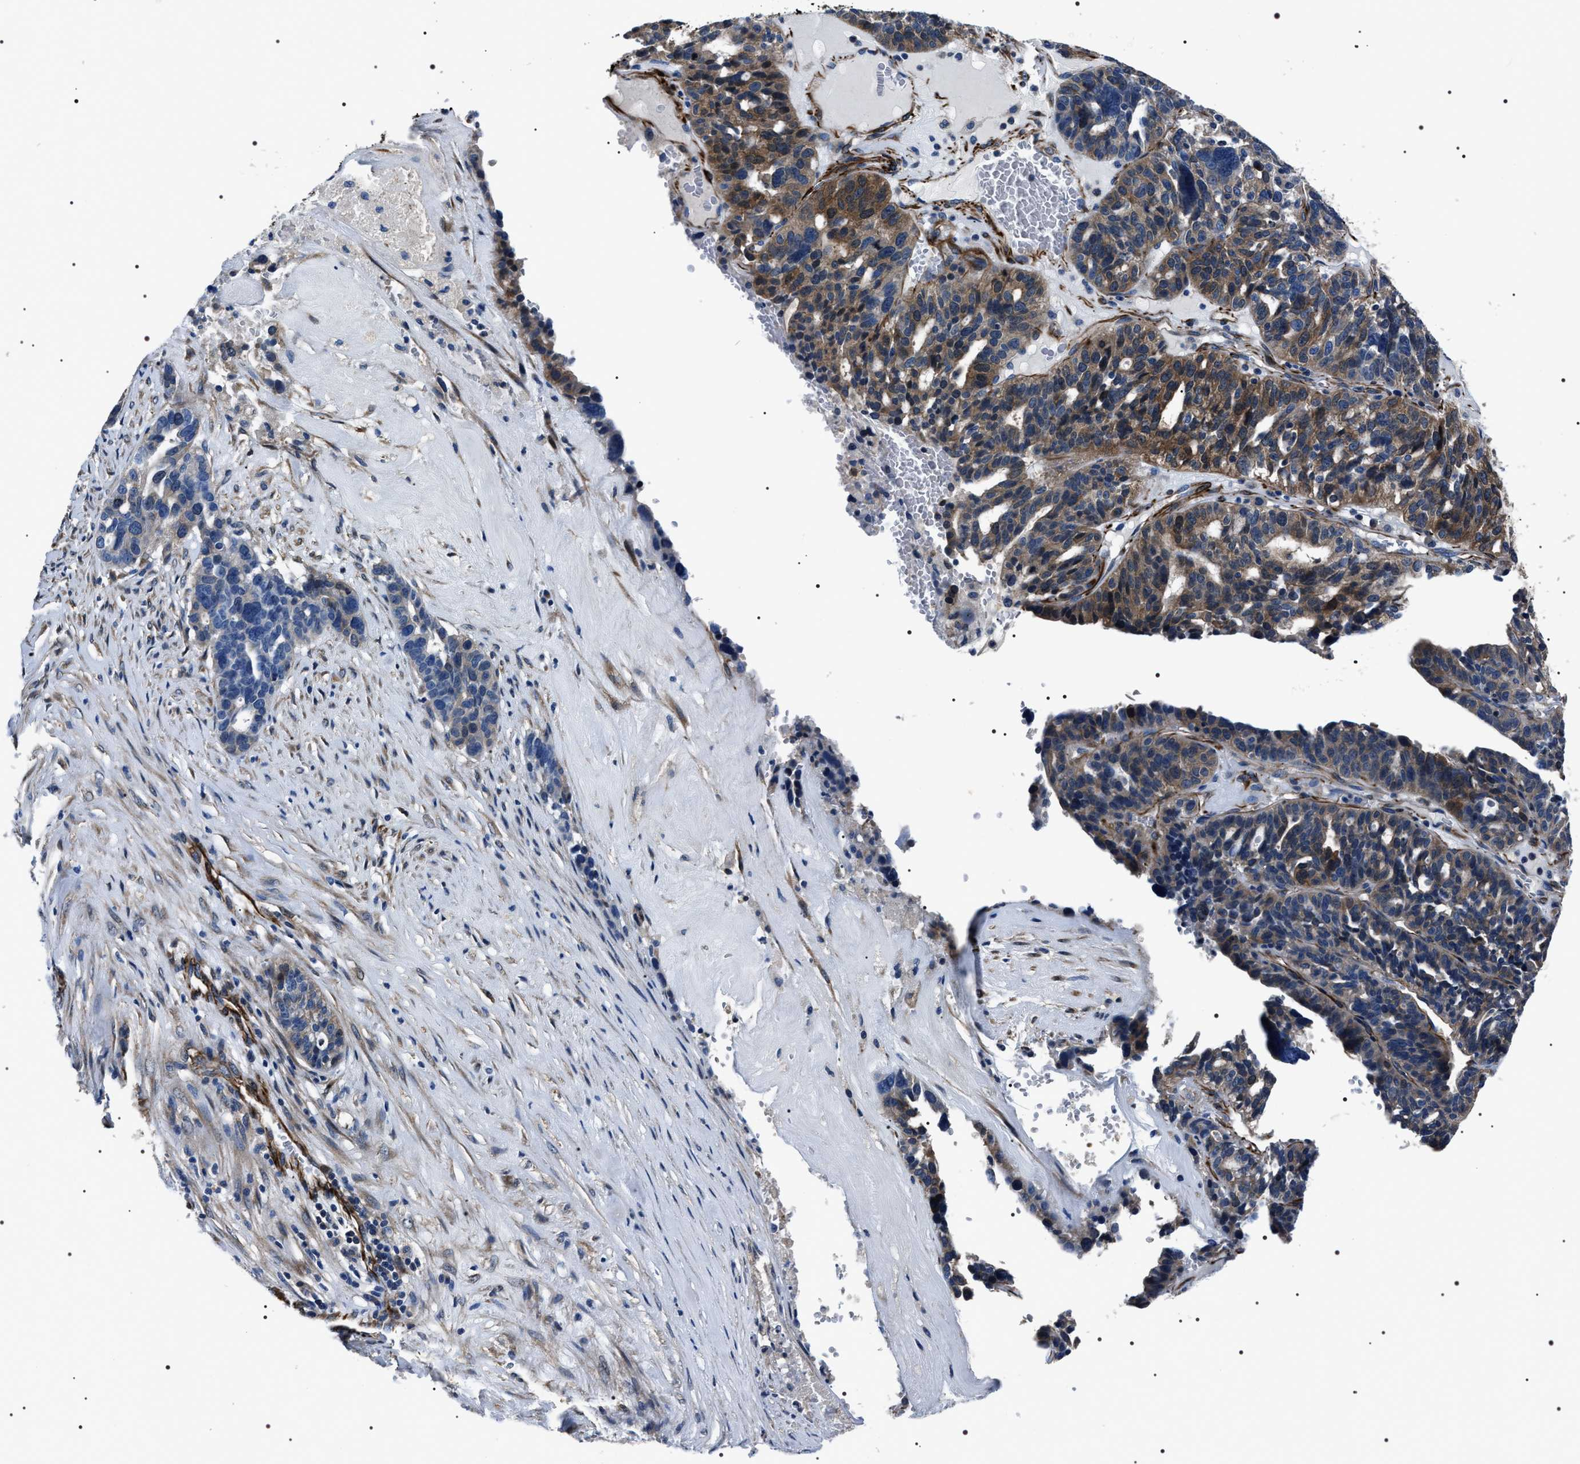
{"staining": {"intensity": "moderate", "quantity": "25%-75%", "location": "cytoplasmic/membranous"}, "tissue": "ovarian cancer", "cell_type": "Tumor cells", "image_type": "cancer", "snomed": [{"axis": "morphology", "description": "Cystadenocarcinoma, serous, NOS"}, {"axis": "topography", "description": "Ovary"}], "caption": "Protein expression by IHC demonstrates moderate cytoplasmic/membranous expression in about 25%-75% of tumor cells in ovarian cancer.", "gene": "BAG2", "patient": {"sex": "female", "age": 59}}